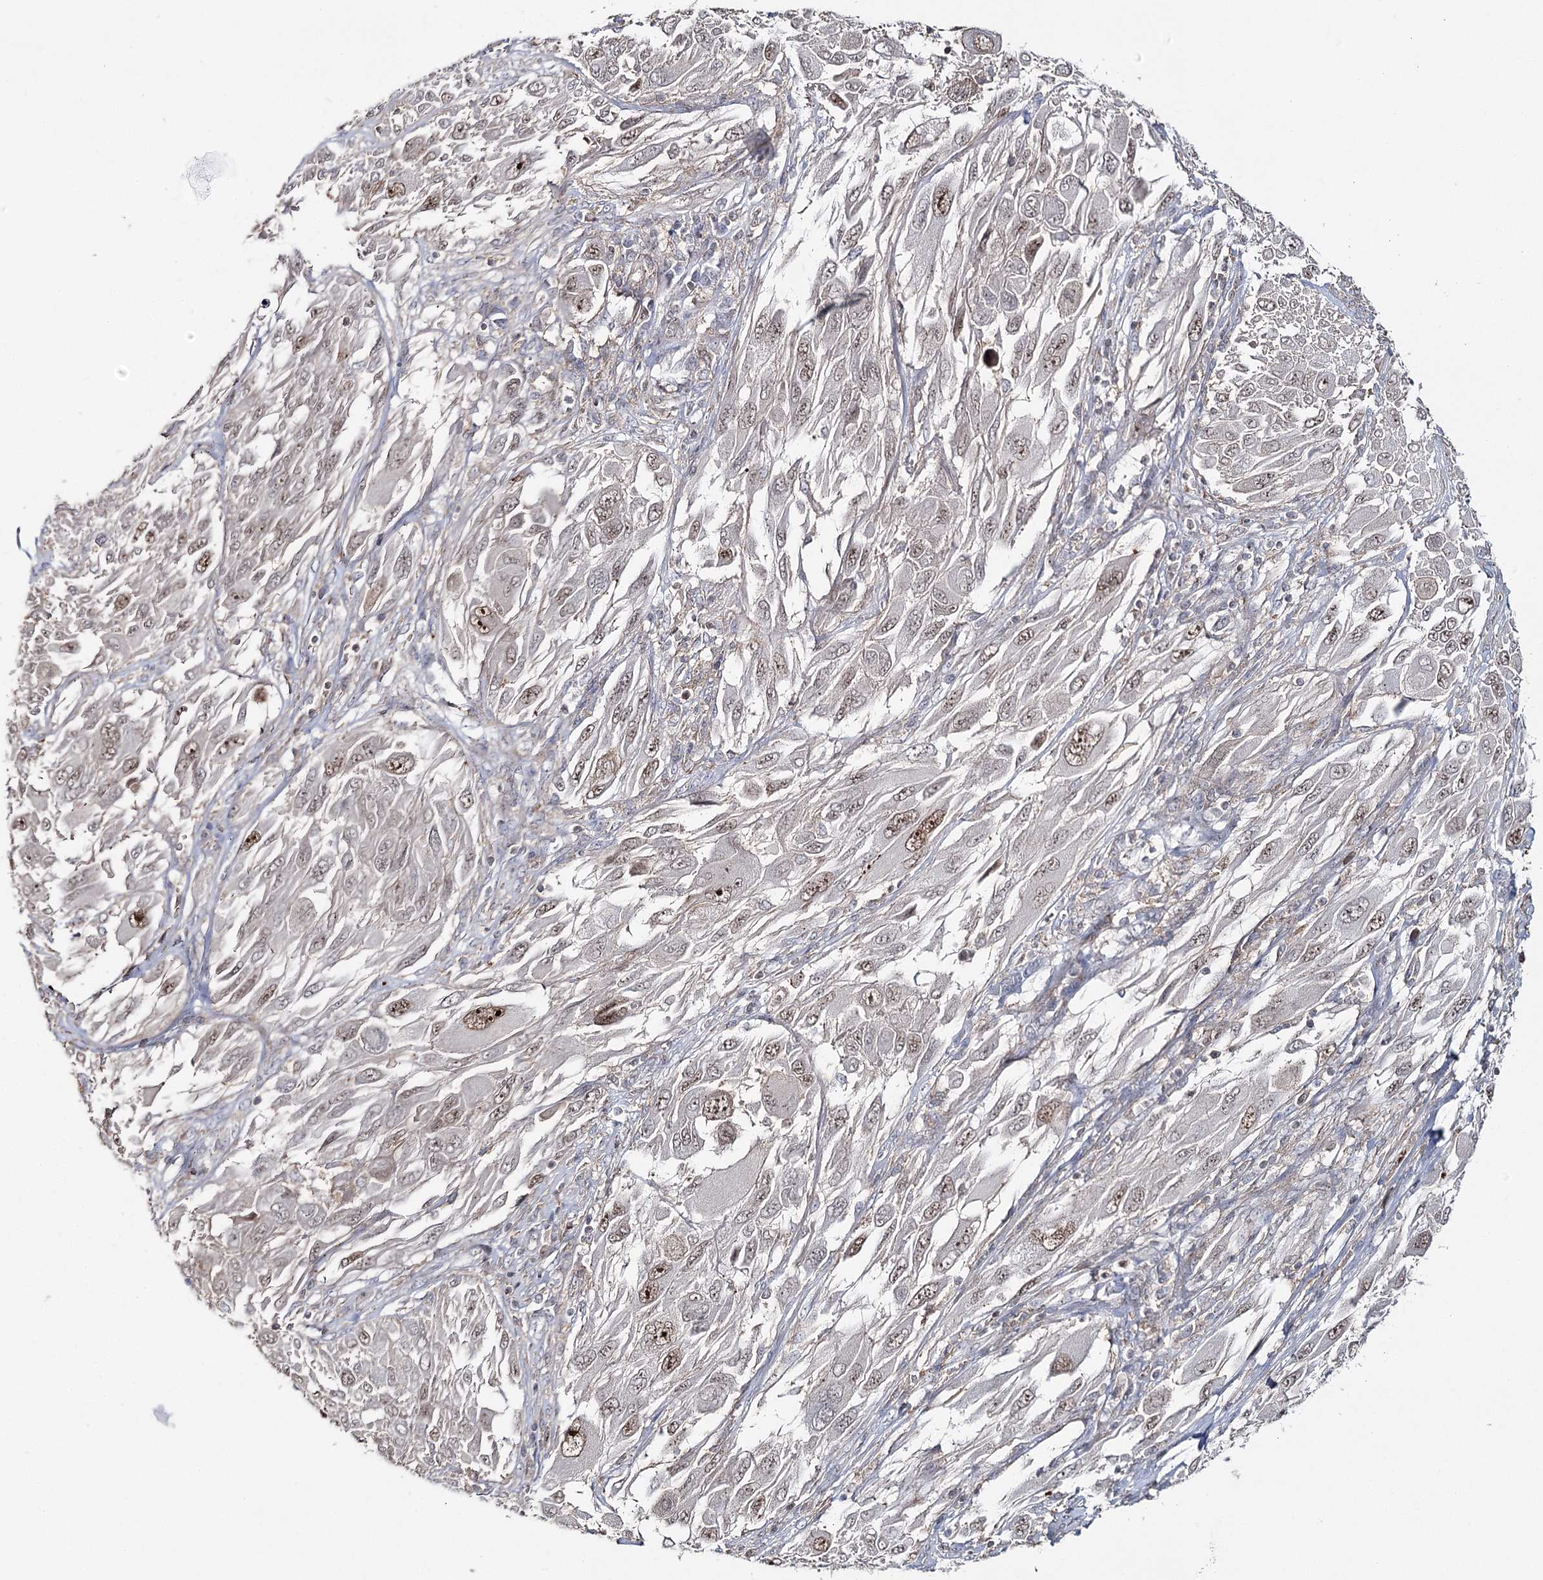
{"staining": {"intensity": "moderate", "quantity": "<25%", "location": "nuclear"}, "tissue": "melanoma", "cell_type": "Tumor cells", "image_type": "cancer", "snomed": [{"axis": "morphology", "description": "Malignant melanoma, NOS"}, {"axis": "topography", "description": "Skin"}], "caption": "The immunohistochemical stain shows moderate nuclear positivity in tumor cells of malignant melanoma tissue.", "gene": "ZC3H8", "patient": {"sex": "female", "age": 91}}